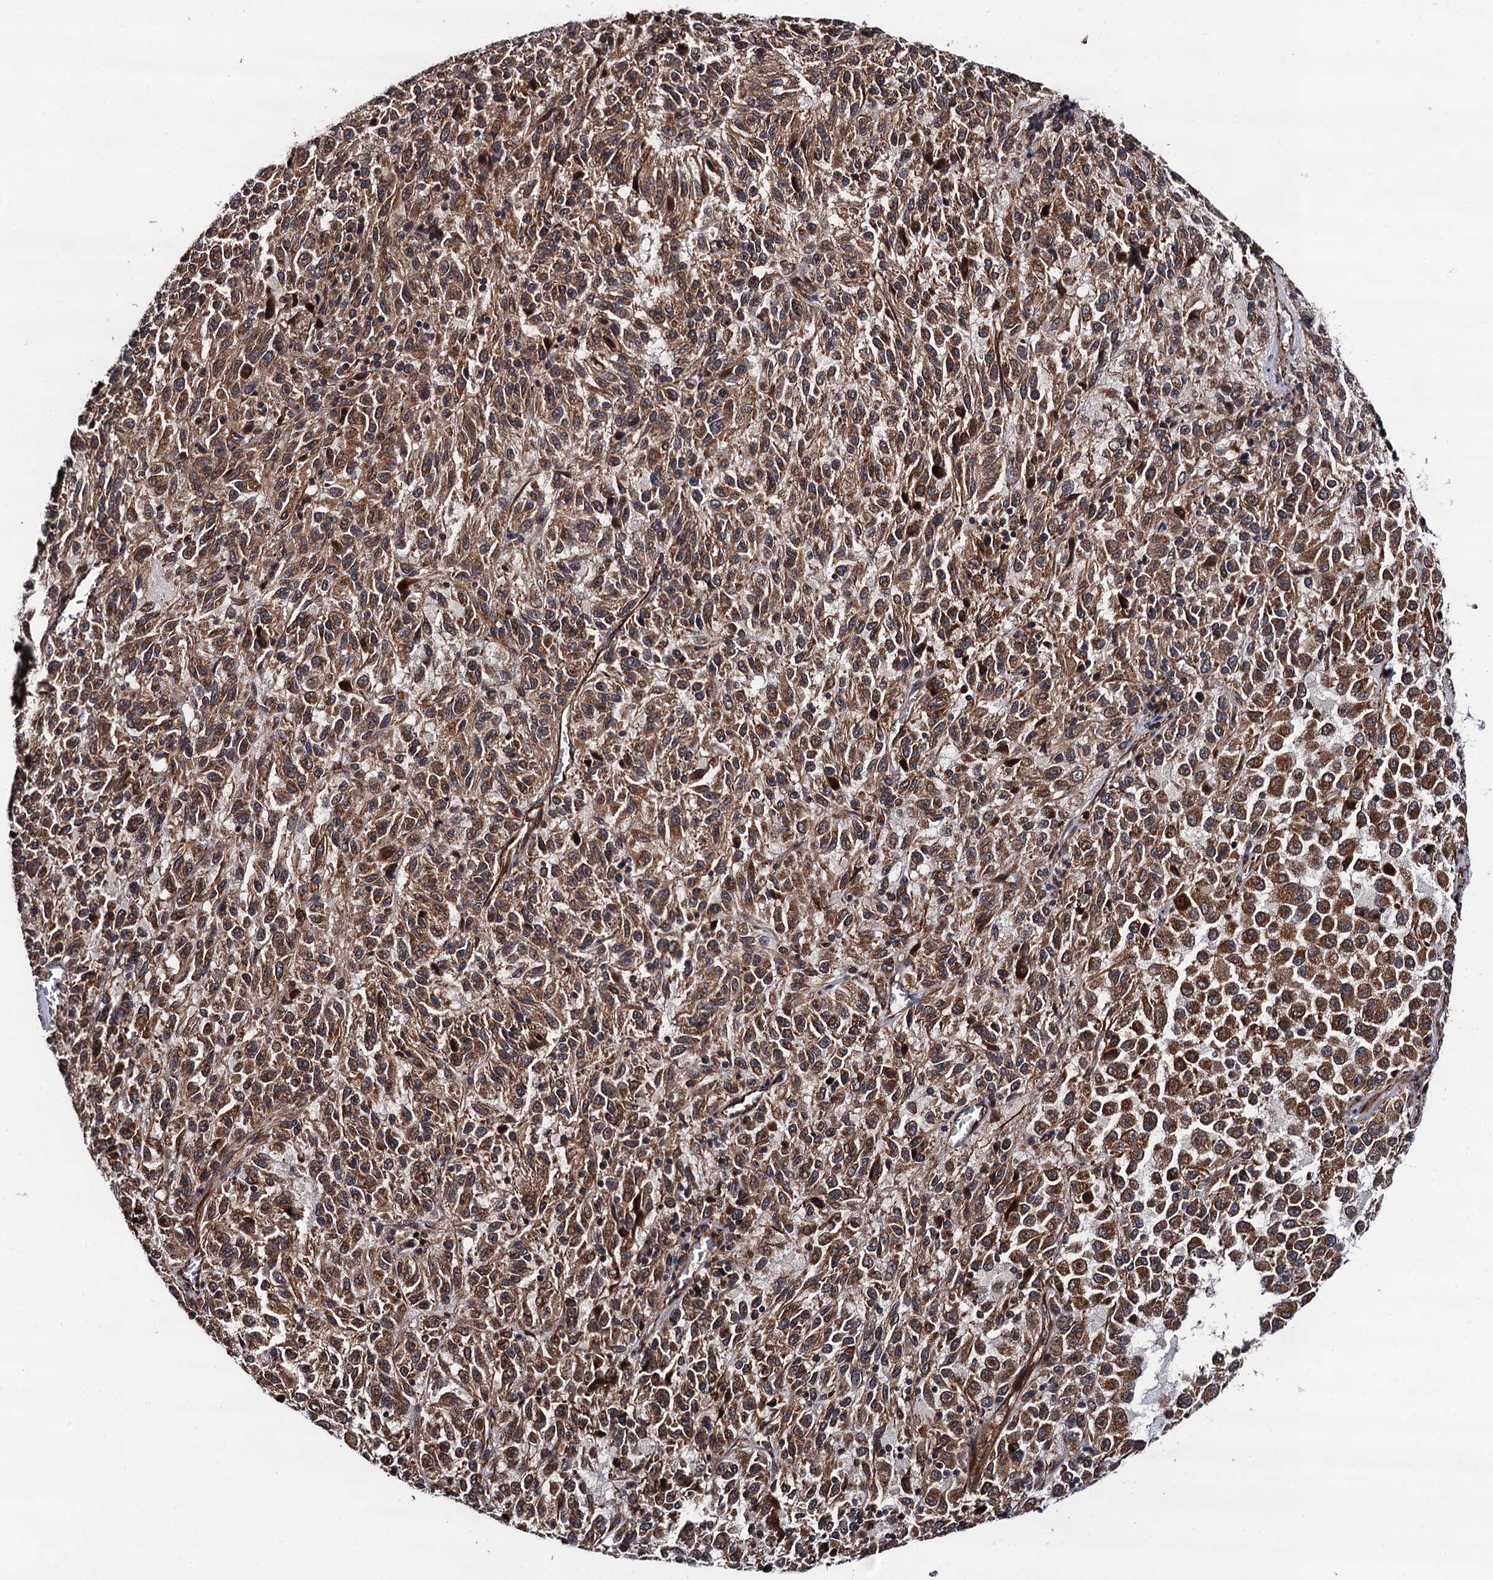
{"staining": {"intensity": "moderate", "quantity": ">75%", "location": "cytoplasmic/membranous"}, "tissue": "melanoma", "cell_type": "Tumor cells", "image_type": "cancer", "snomed": [{"axis": "morphology", "description": "Malignant melanoma, Metastatic site"}, {"axis": "topography", "description": "Lung"}], "caption": "Moderate cytoplasmic/membranous protein staining is seen in about >75% of tumor cells in malignant melanoma (metastatic site).", "gene": "FSIP1", "patient": {"sex": "male", "age": 64}}